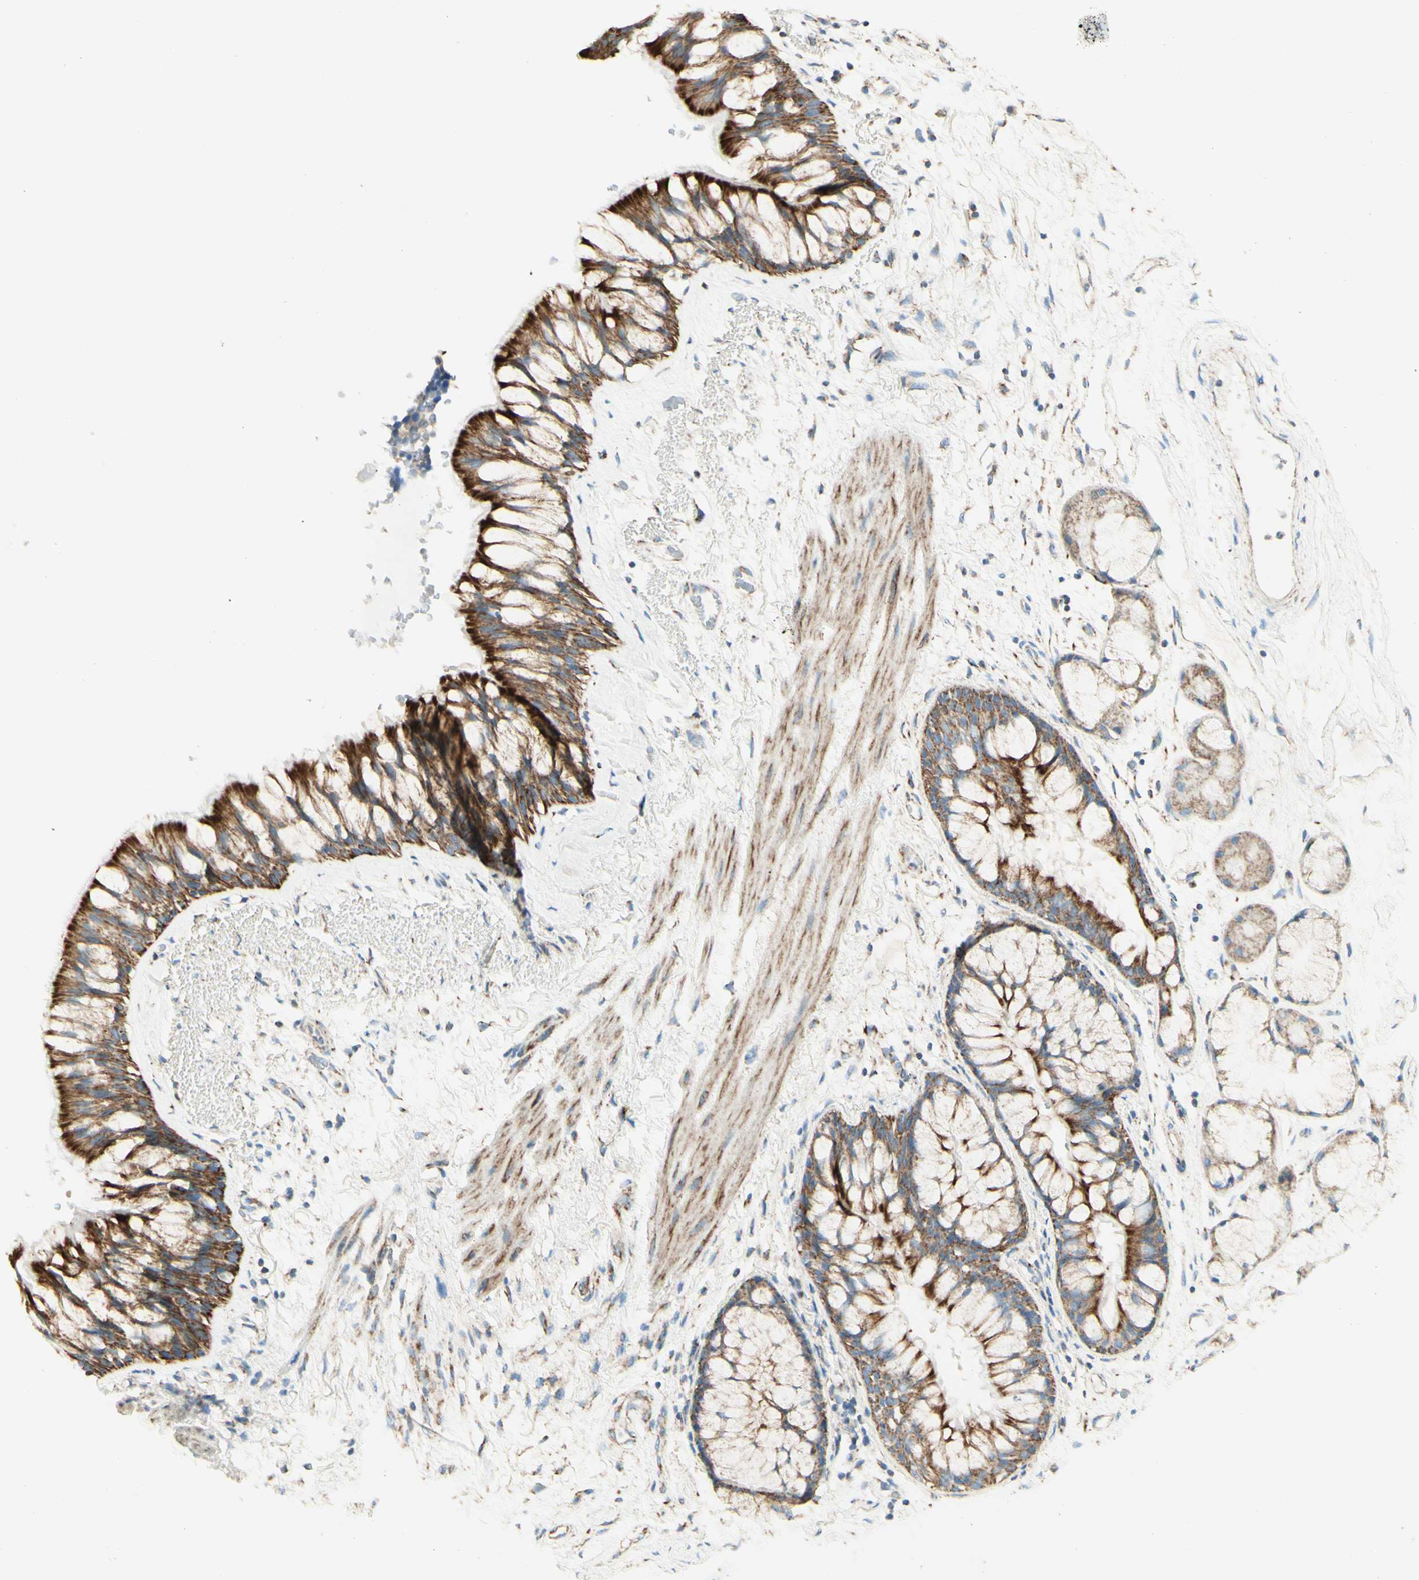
{"staining": {"intensity": "moderate", "quantity": ">75%", "location": "cytoplasmic/membranous"}, "tissue": "bronchus", "cell_type": "Respiratory epithelial cells", "image_type": "normal", "snomed": [{"axis": "morphology", "description": "Normal tissue, NOS"}, {"axis": "topography", "description": "Bronchus"}], "caption": "IHC (DAB) staining of normal human bronchus reveals moderate cytoplasmic/membranous protein expression in approximately >75% of respiratory epithelial cells.", "gene": "ARMC10", "patient": {"sex": "male", "age": 66}}